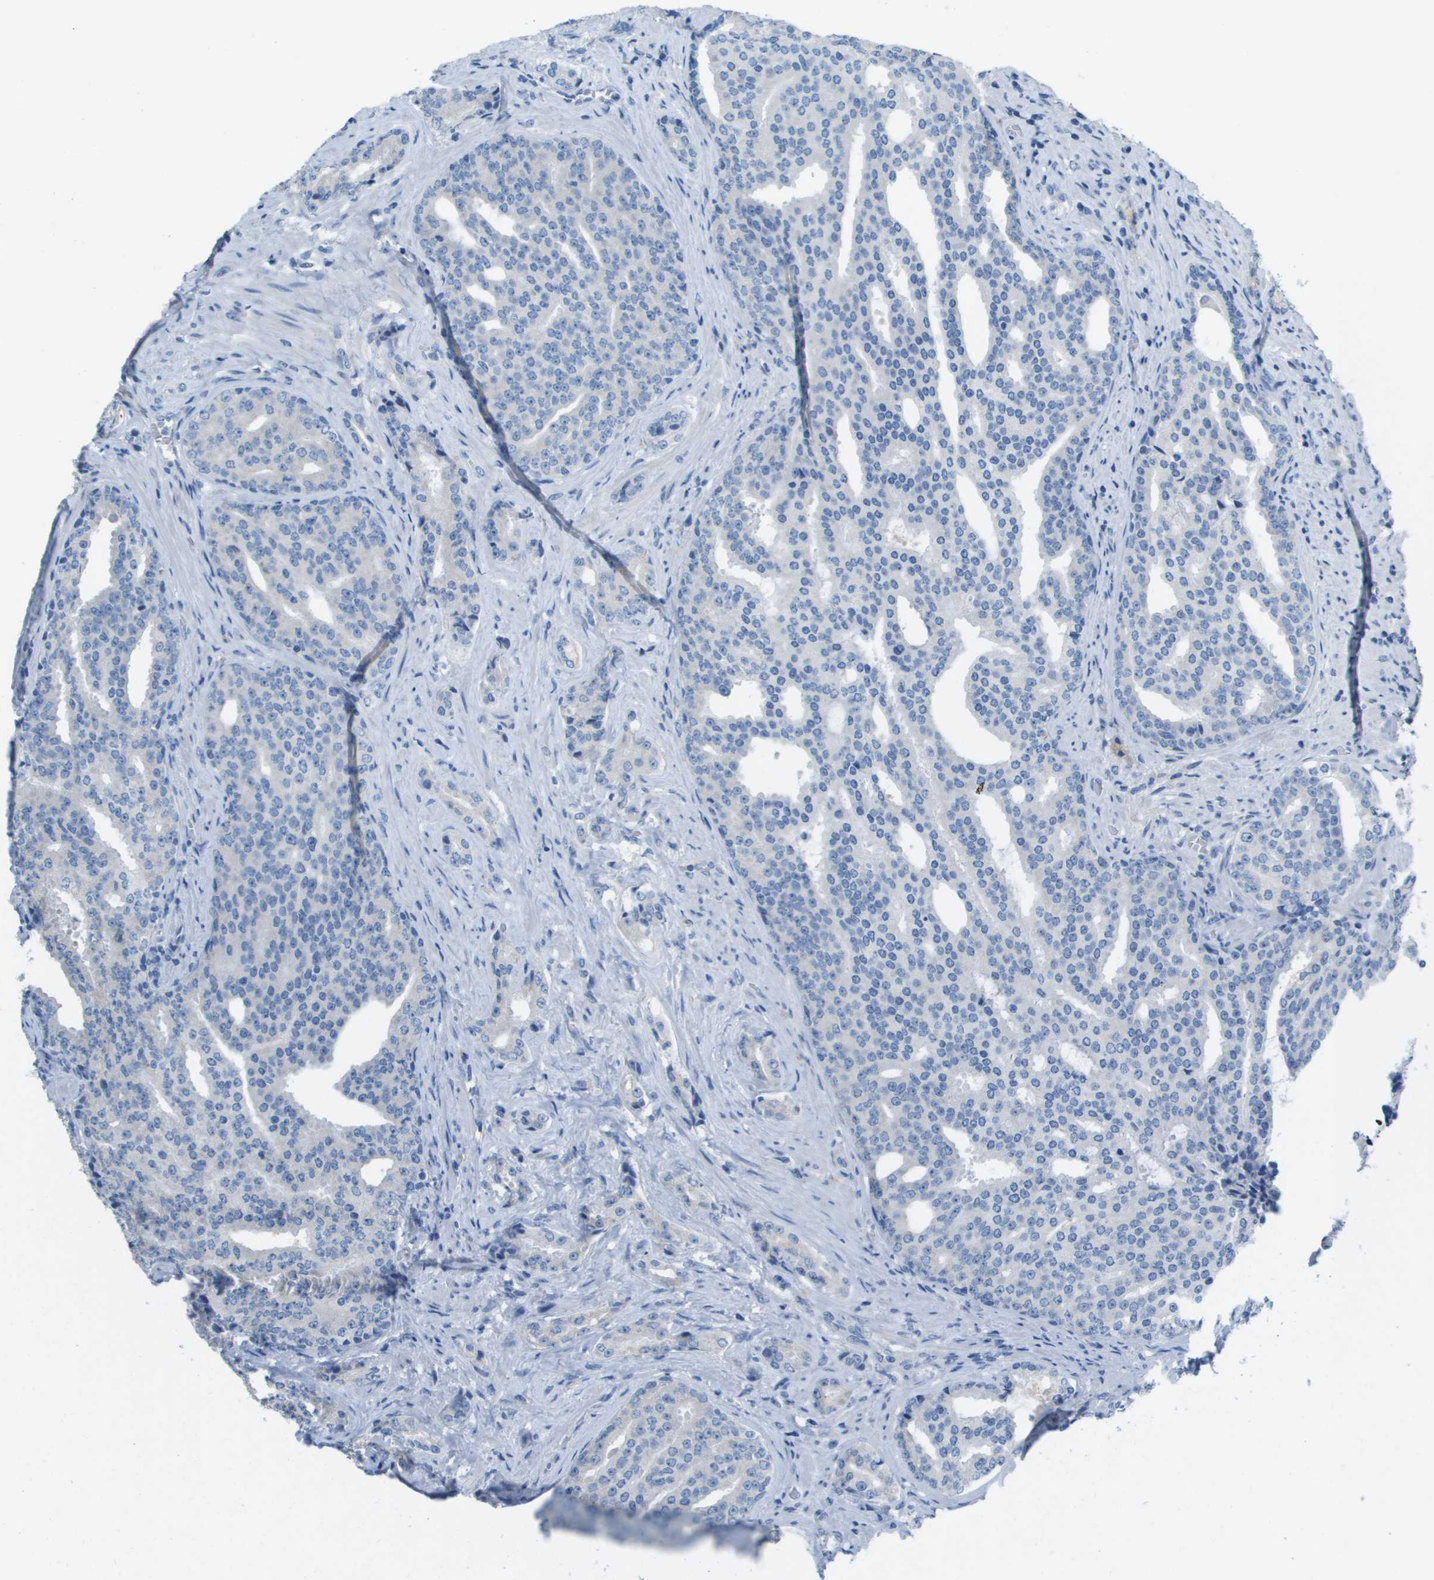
{"staining": {"intensity": "negative", "quantity": "none", "location": "none"}, "tissue": "prostate cancer", "cell_type": "Tumor cells", "image_type": "cancer", "snomed": [{"axis": "morphology", "description": "Adenocarcinoma, High grade"}, {"axis": "topography", "description": "Prostate"}], "caption": "Immunohistochemical staining of human prostate cancer demonstrates no significant staining in tumor cells. The staining was performed using DAB (3,3'-diaminobenzidine) to visualize the protein expression in brown, while the nuclei were stained in blue with hematoxylin (Magnification: 20x).", "gene": "PTGDR2", "patient": {"sex": "male", "age": 71}}